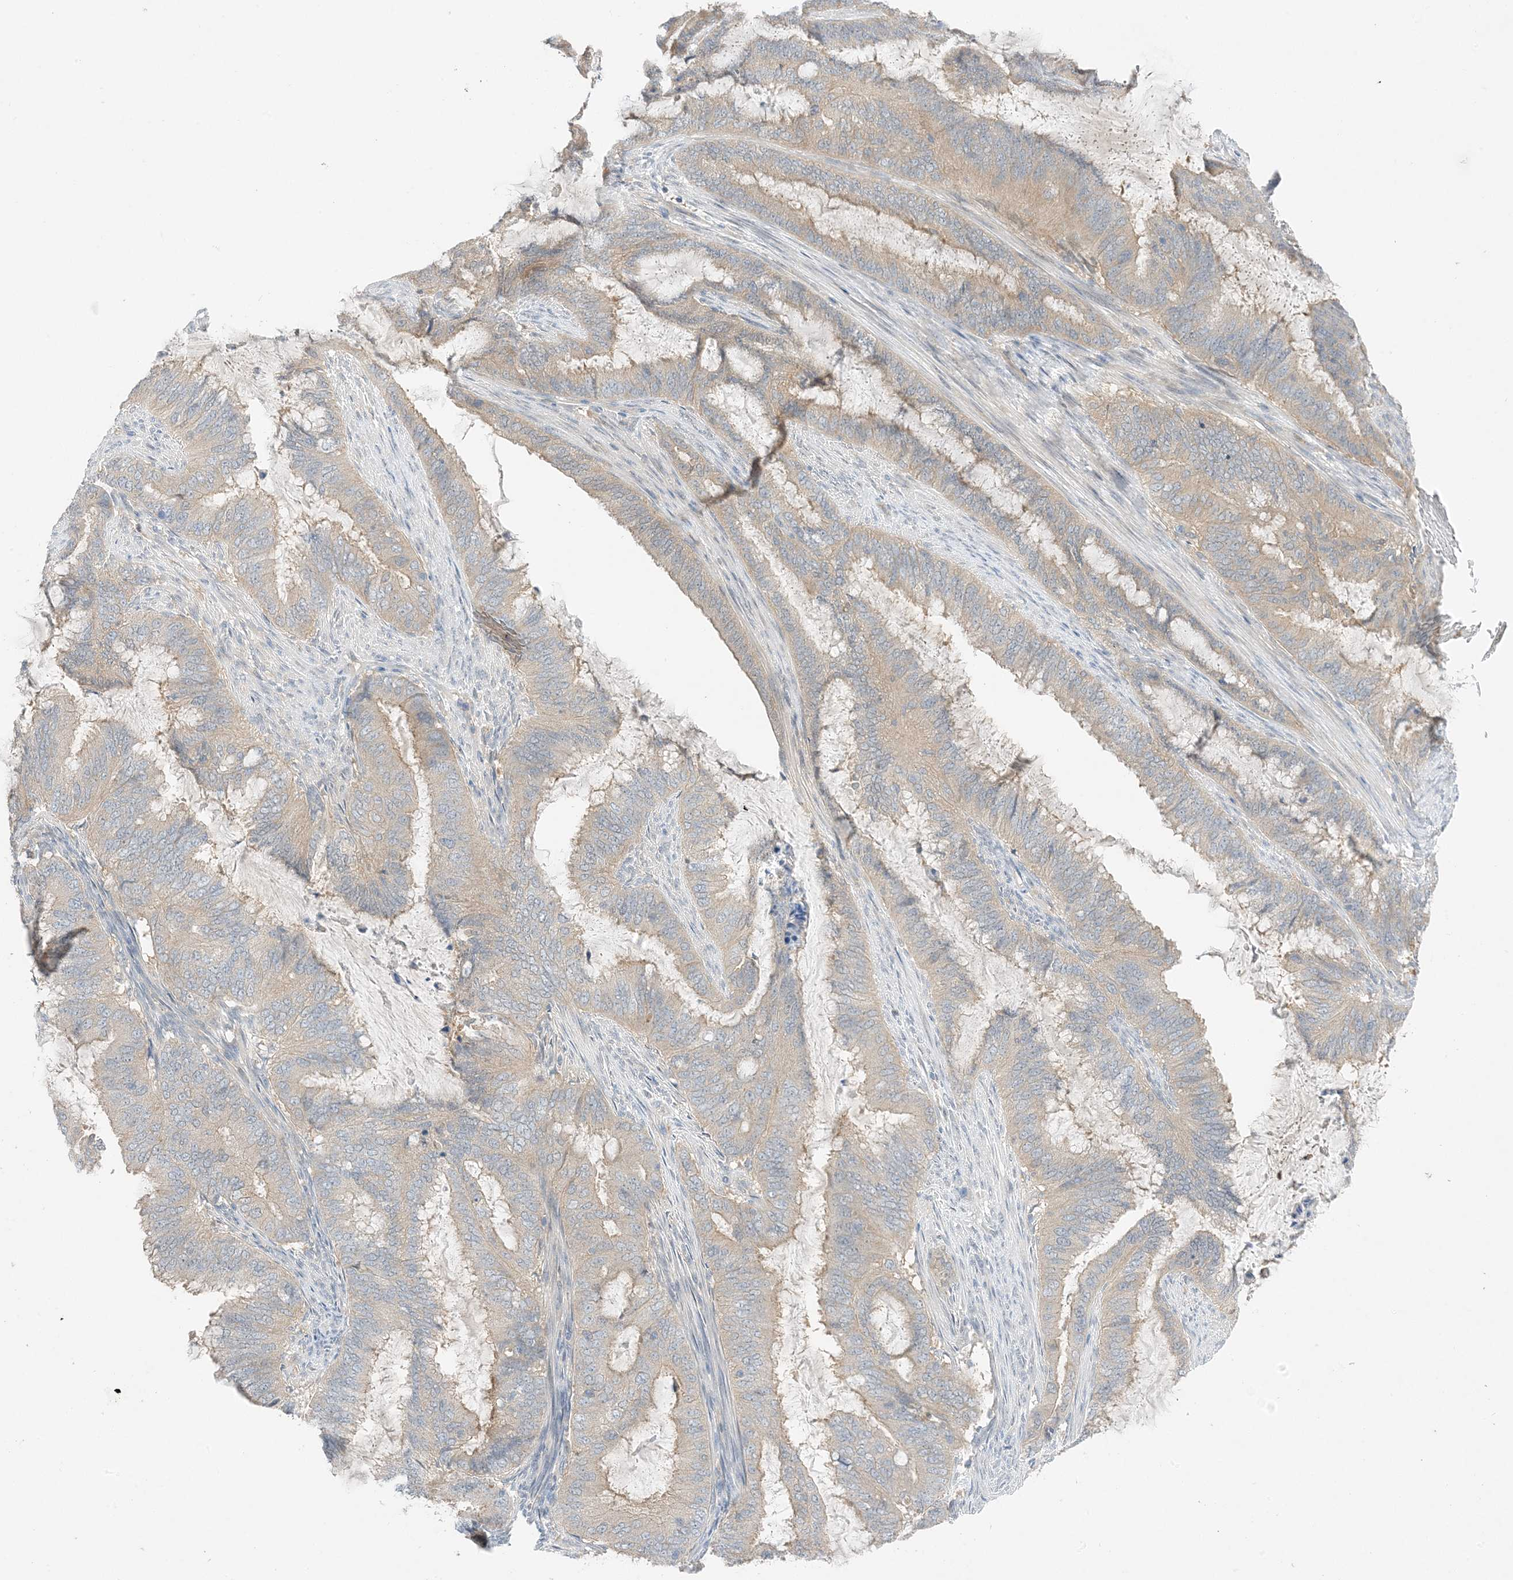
{"staining": {"intensity": "weak", "quantity": "<25%", "location": "cytoplasmic/membranous"}, "tissue": "endometrial cancer", "cell_type": "Tumor cells", "image_type": "cancer", "snomed": [{"axis": "morphology", "description": "Adenocarcinoma, NOS"}, {"axis": "topography", "description": "Endometrium"}], "caption": "IHC photomicrograph of human endometrial cancer (adenocarcinoma) stained for a protein (brown), which displays no expression in tumor cells.", "gene": "KIFBP", "patient": {"sex": "female", "age": 51}}